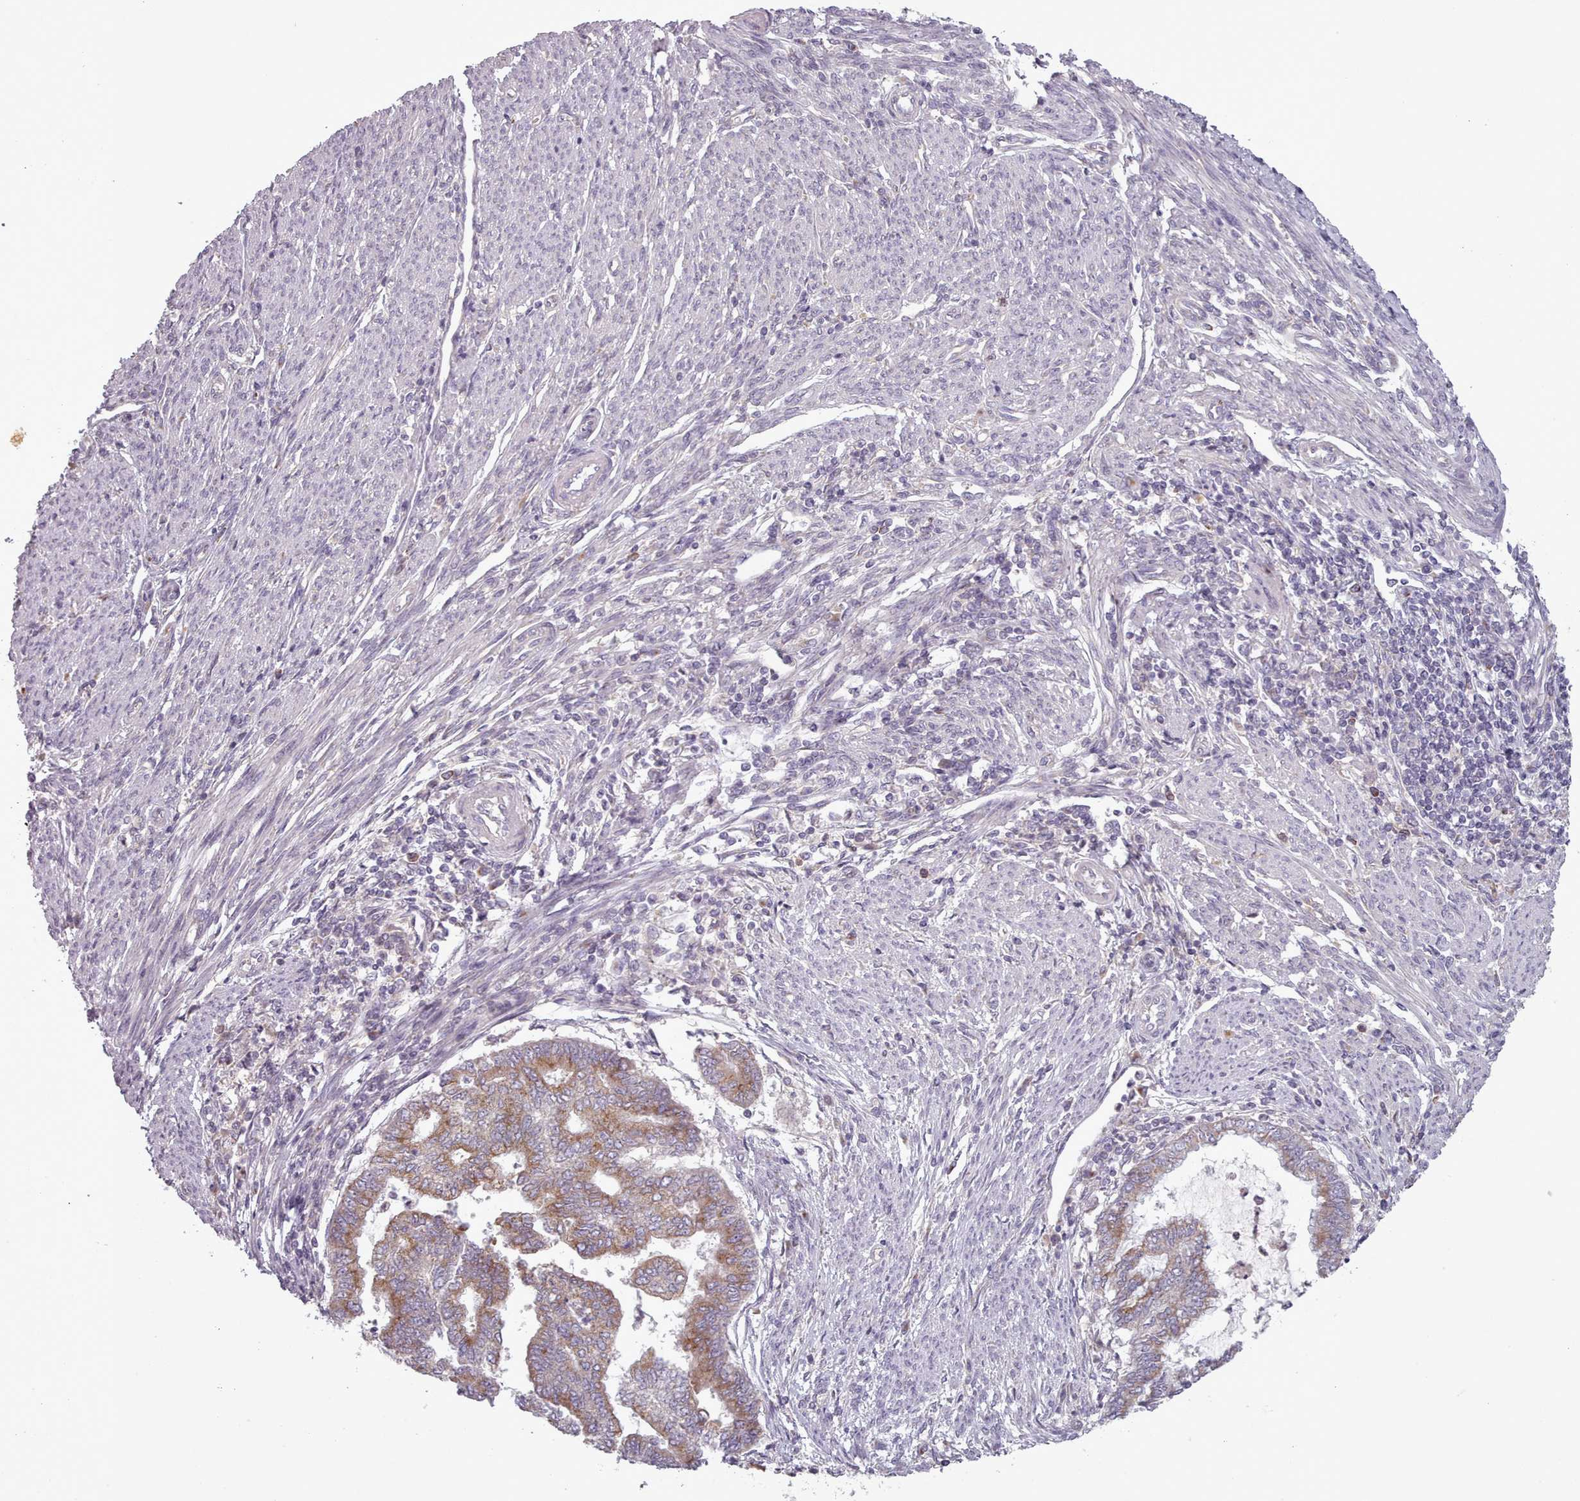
{"staining": {"intensity": "moderate", "quantity": ">75%", "location": "cytoplasmic/membranous"}, "tissue": "endometrial cancer", "cell_type": "Tumor cells", "image_type": "cancer", "snomed": [{"axis": "morphology", "description": "Adenocarcinoma, NOS"}, {"axis": "topography", "description": "Endometrium"}], "caption": "Immunohistochemistry of endometrial cancer (adenocarcinoma) exhibits medium levels of moderate cytoplasmic/membranous expression in about >75% of tumor cells. (IHC, brightfield microscopy, high magnification).", "gene": "LAPTM5", "patient": {"sex": "female", "age": 79}}